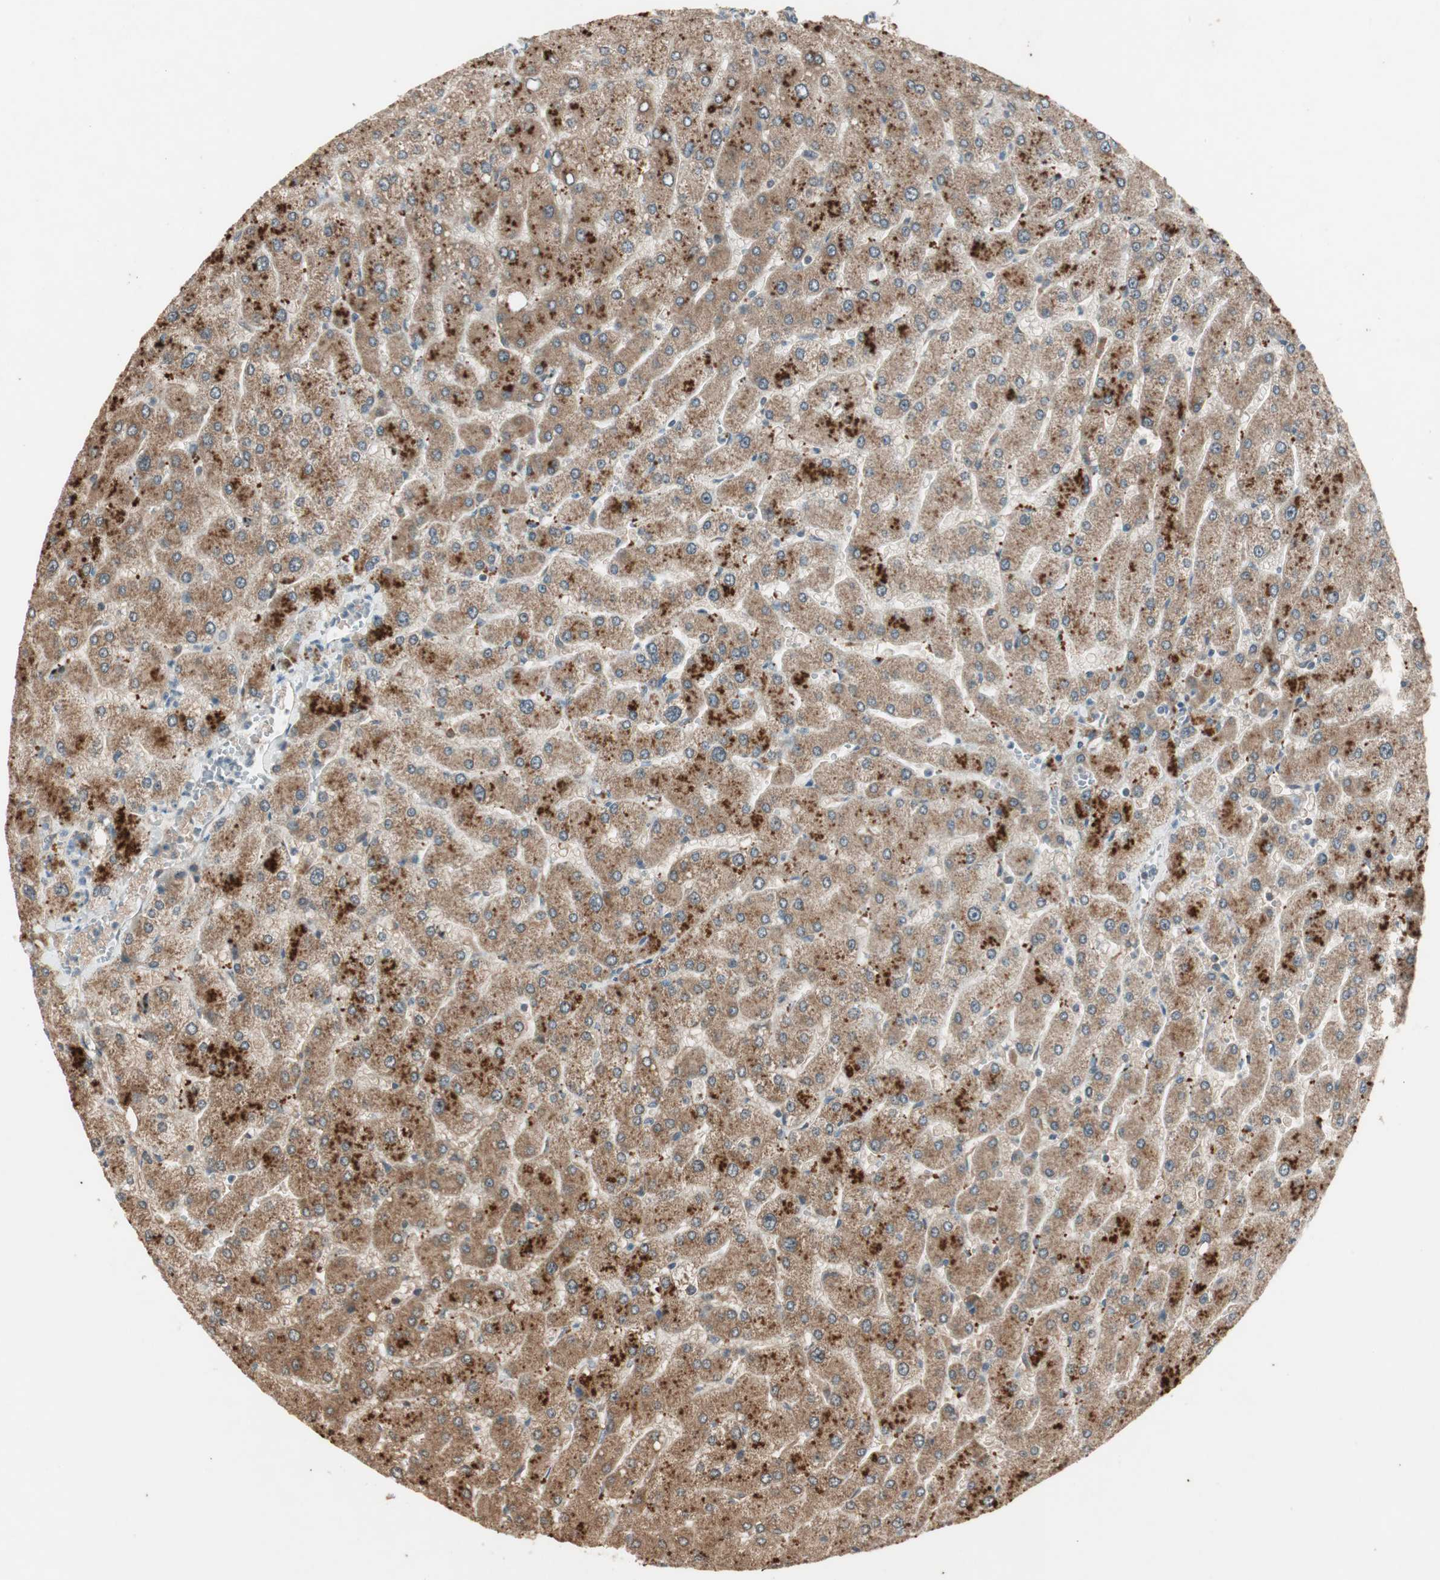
{"staining": {"intensity": "negative", "quantity": "none", "location": "none"}, "tissue": "liver", "cell_type": "Cholangiocytes", "image_type": "normal", "snomed": [{"axis": "morphology", "description": "Normal tissue, NOS"}, {"axis": "topography", "description": "Liver"}], "caption": "Immunohistochemistry micrograph of benign liver: human liver stained with DAB reveals no significant protein expression in cholangiocytes. The staining is performed using DAB (3,3'-diaminobenzidine) brown chromogen with nuclei counter-stained in using hematoxylin.", "gene": "NCLN", "patient": {"sex": "male", "age": 55}}